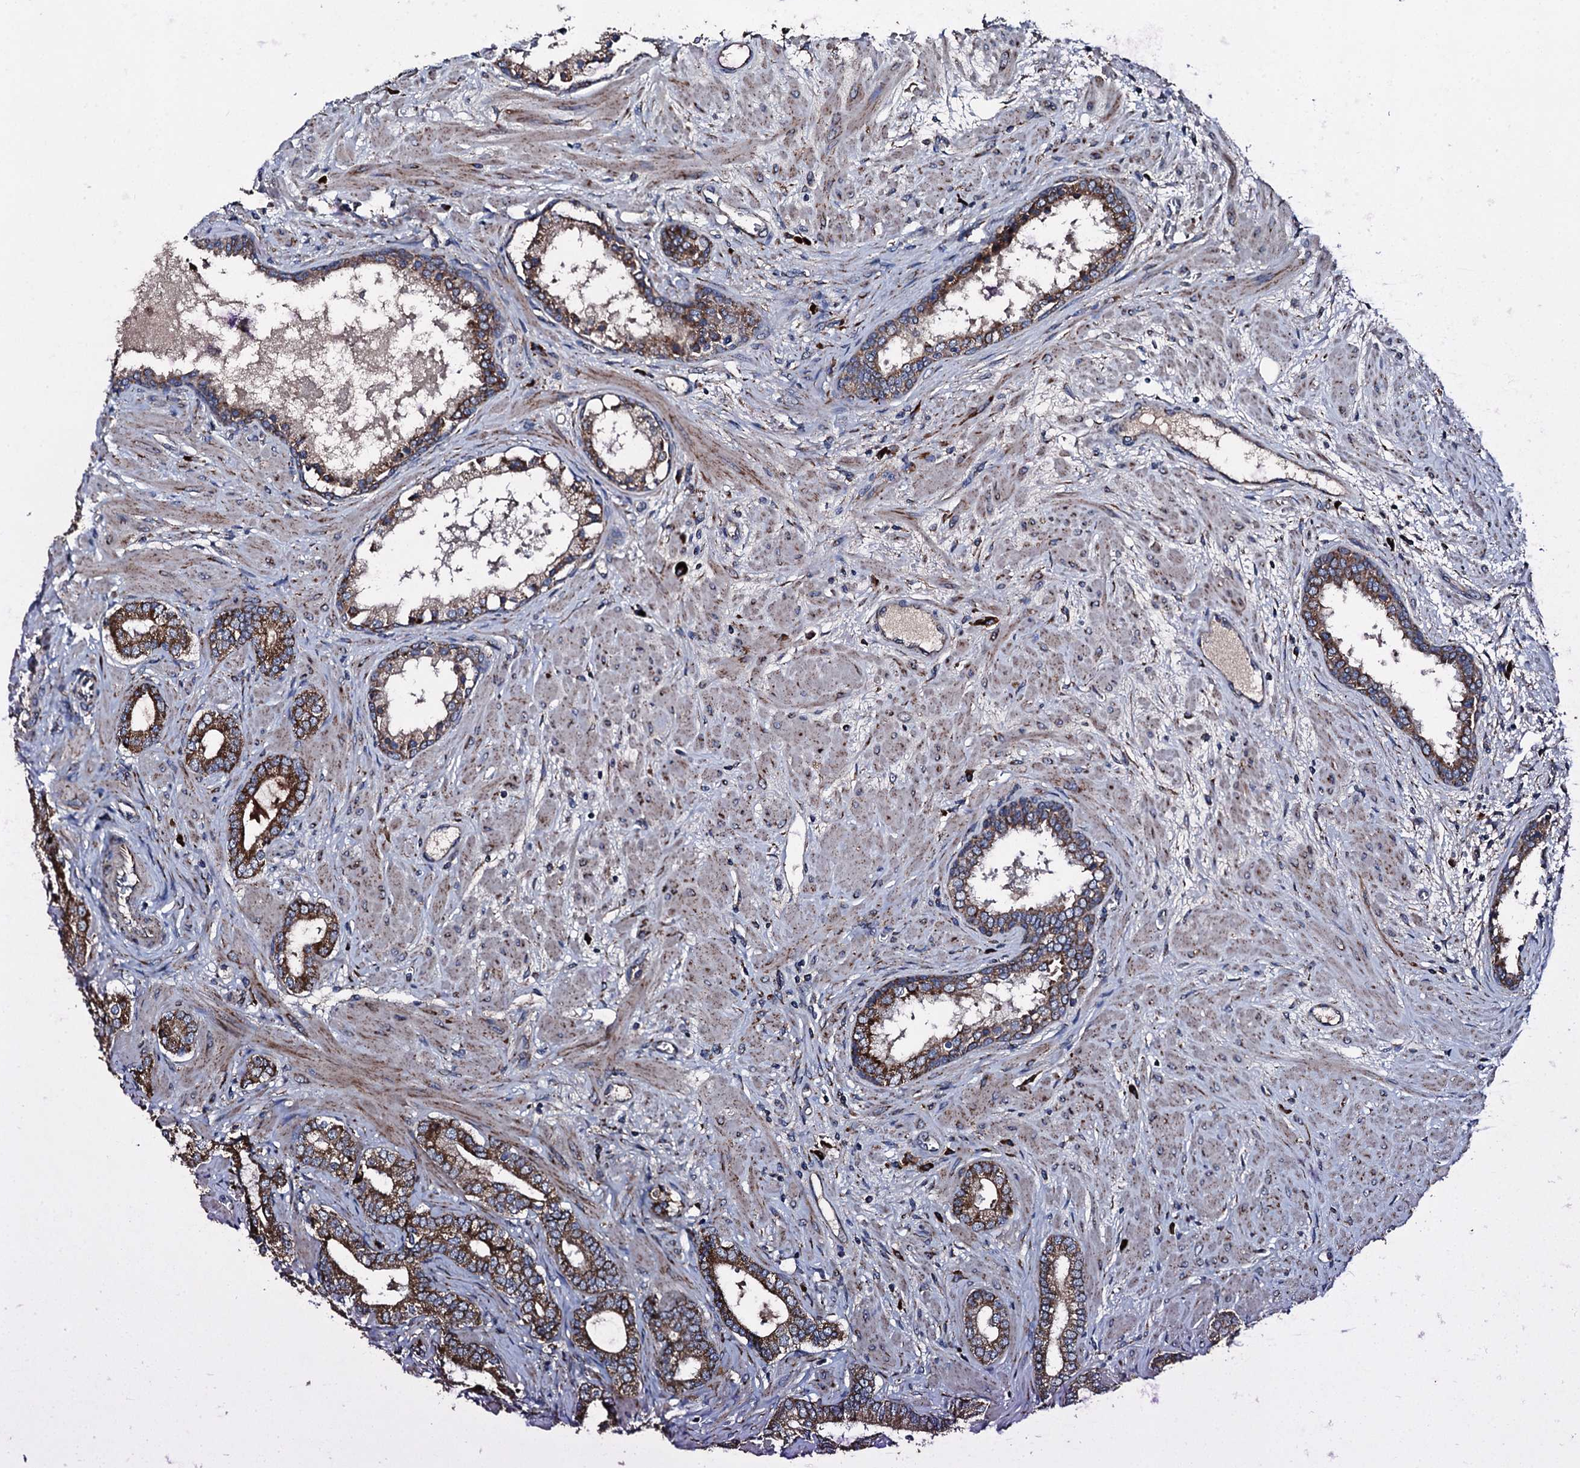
{"staining": {"intensity": "moderate", "quantity": "25%-75%", "location": "cytoplasmic/membranous"}, "tissue": "prostate cancer", "cell_type": "Tumor cells", "image_type": "cancer", "snomed": [{"axis": "morphology", "description": "Adenocarcinoma, High grade"}, {"axis": "topography", "description": "Prostate"}], "caption": "IHC of adenocarcinoma (high-grade) (prostate) displays medium levels of moderate cytoplasmic/membranous expression in approximately 25%-75% of tumor cells.", "gene": "ACSS3", "patient": {"sex": "male", "age": 64}}